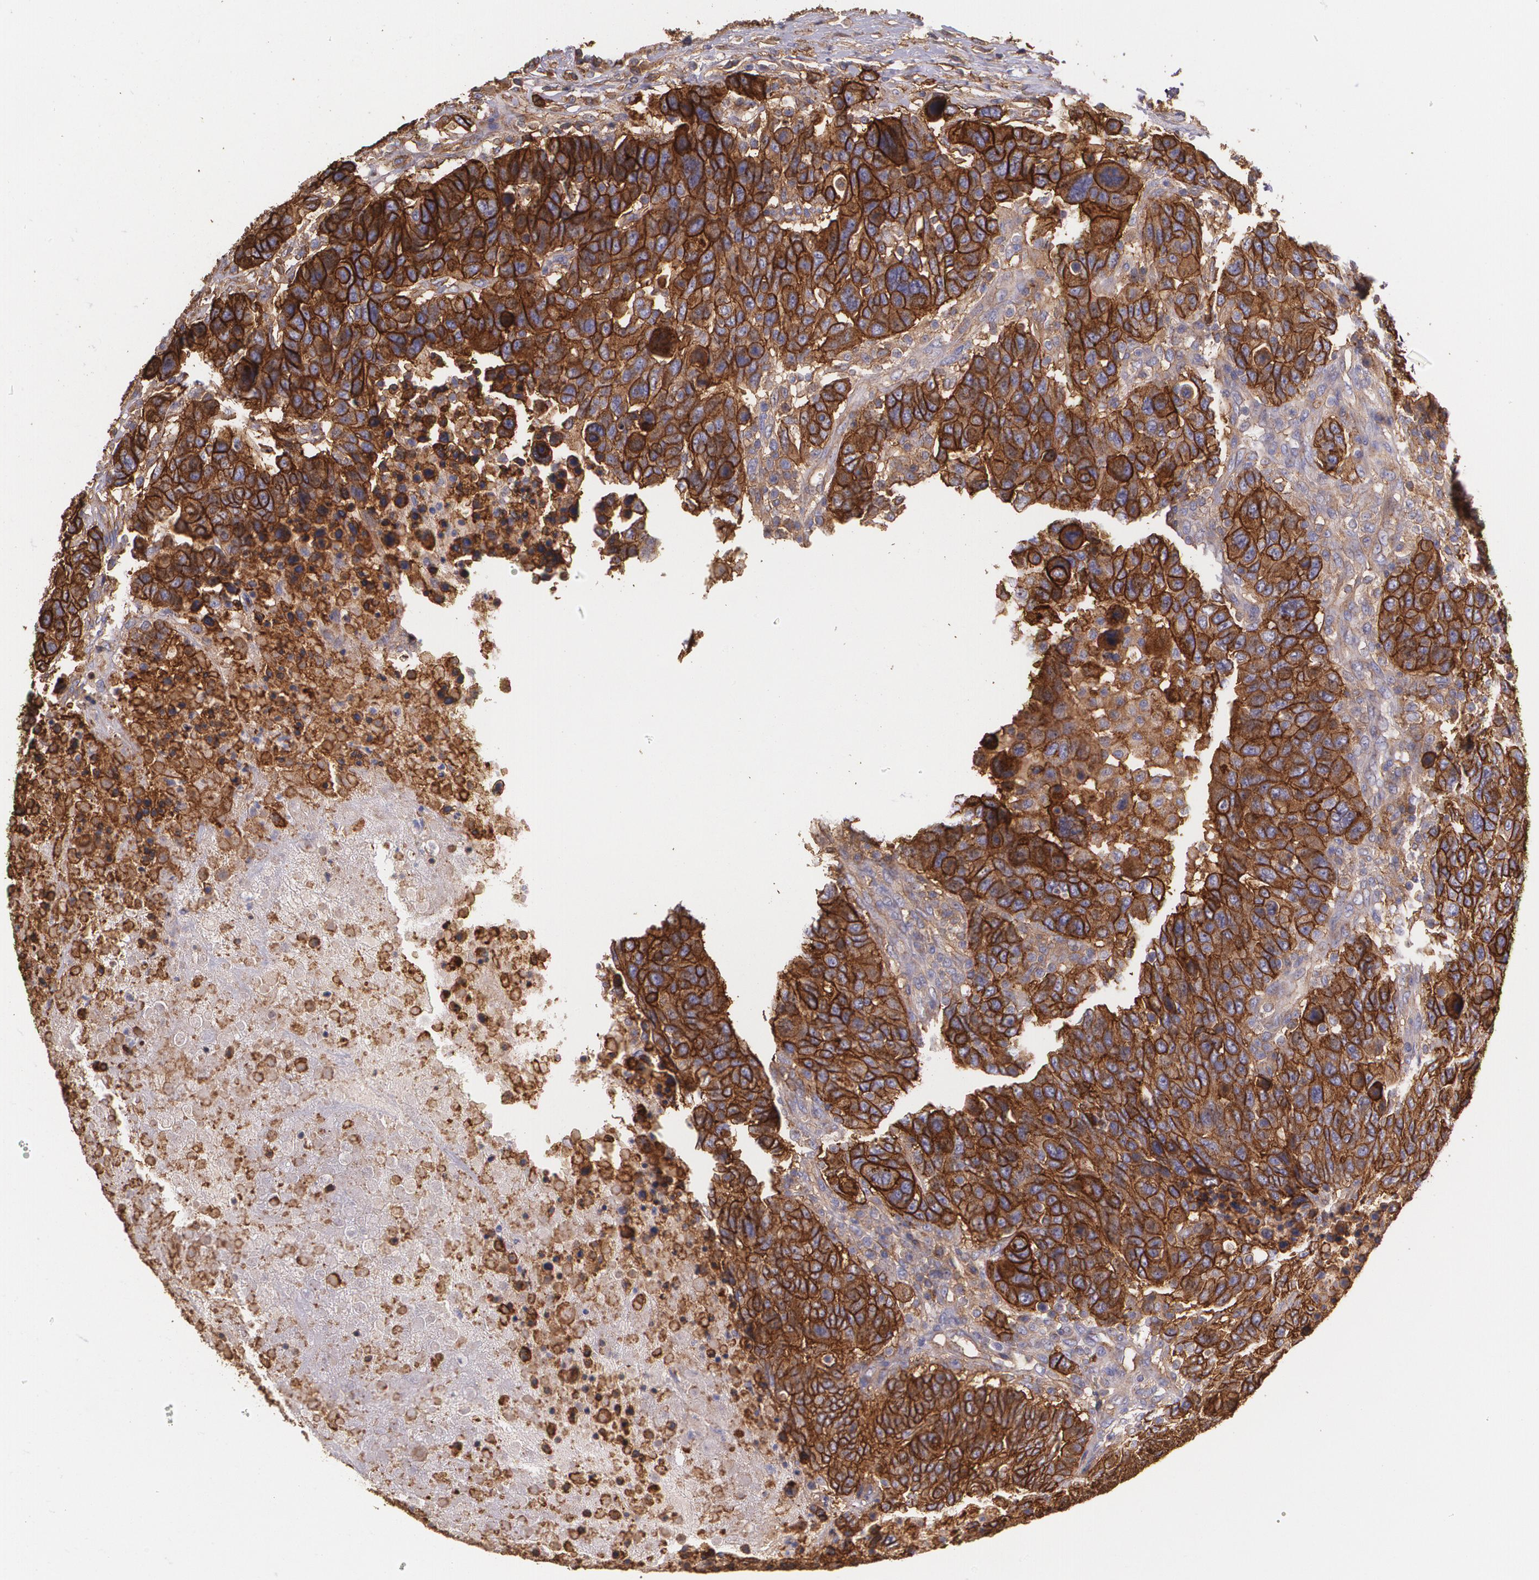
{"staining": {"intensity": "strong", "quantity": ">75%", "location": "cytoplasmic/membranous"}, "tissue": "breast cancer", "cell_type": "Tumor cells", "image_type": "cancer", "snomed": [{"axis": "morphology", "description": "Duct carcinoma"}, {"axis": "topography", "description": "Breast"}], "caption": "High-power microscopy captured an immunohistochemistry (IHC) micrograph of breast cancer, revealing strong cytoplasmic/membranous positivity in approximately >75% of tumor cells.", "gene": "B2M", "patient": {"sex": "female", "age": 37}}